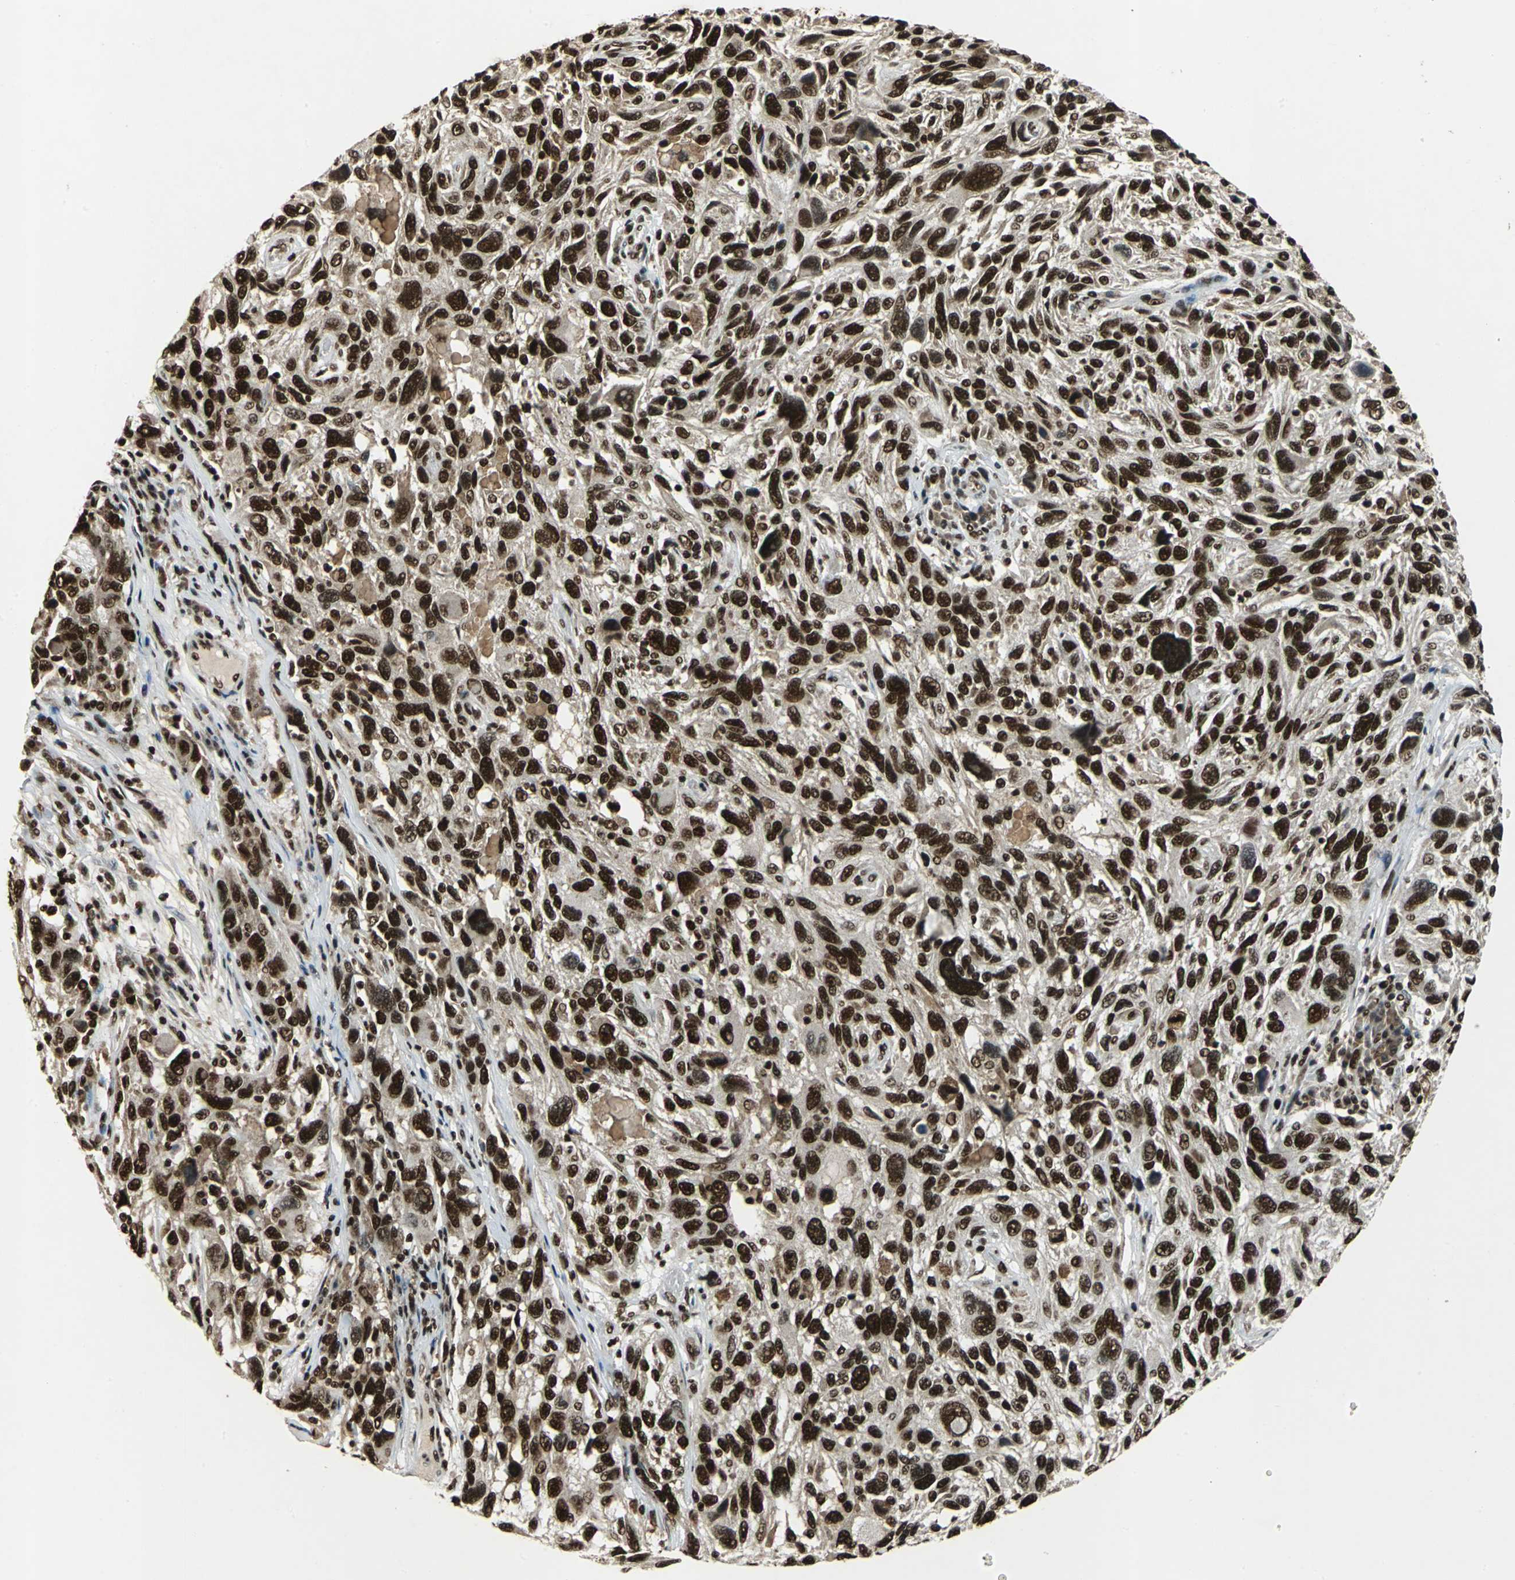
{"staining": {"intensity": "strong", "quantity": ">75%", "location": "nuclear"}, "tissue": "melanoma", "cell_type": "Tumor cells", "image_type": "cancer", "snomed": [{"axis": "morphology", "description": "Malignant melanoma, NOS"}, {"axis": "topography", "description": "Skin"}], "caption": "Protein analysis of malignant melanoma tissue demonstrates strong nuclear expression in about >75% of tumor cells.", "gene": "MTA2", "patient": {"sex": "male", "age": 53}}